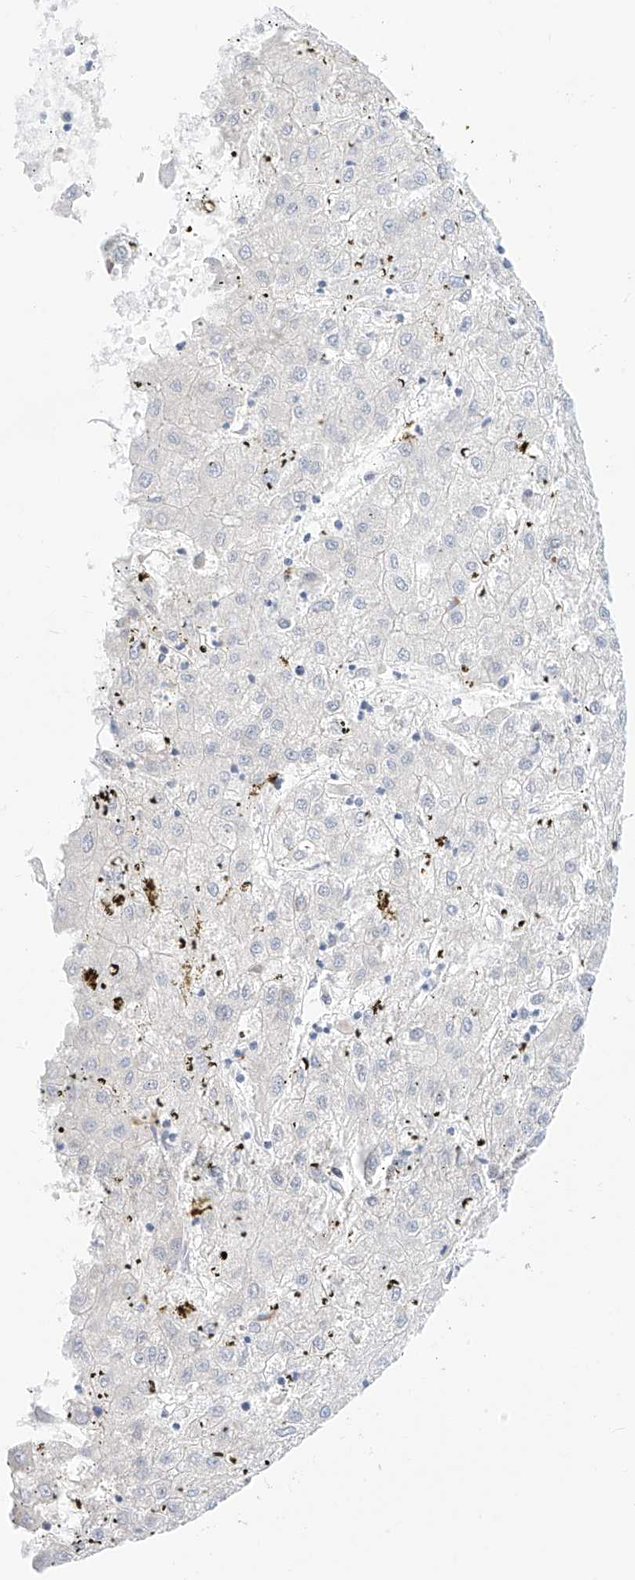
{"staining": {"intensity": "negative", "quantity": "none", "location": "none"}, "tissue": "liver cancer", "cell_type": "Tumor cells", "image_type": "cancer", "snomed": [{"axis": "morphology", "description": "Carcinoma, Hepatocellular, NOS"}, {"axis": "topography", "description": "Liver"}], "caption": "DAB immunohistochemical staining of human liver cancer (hepatocellular carcinoma) demonstrates no significant positivity in tumor cells.", "gene": "SYTL3", "patient": {"sex": "male", "age": 72}}